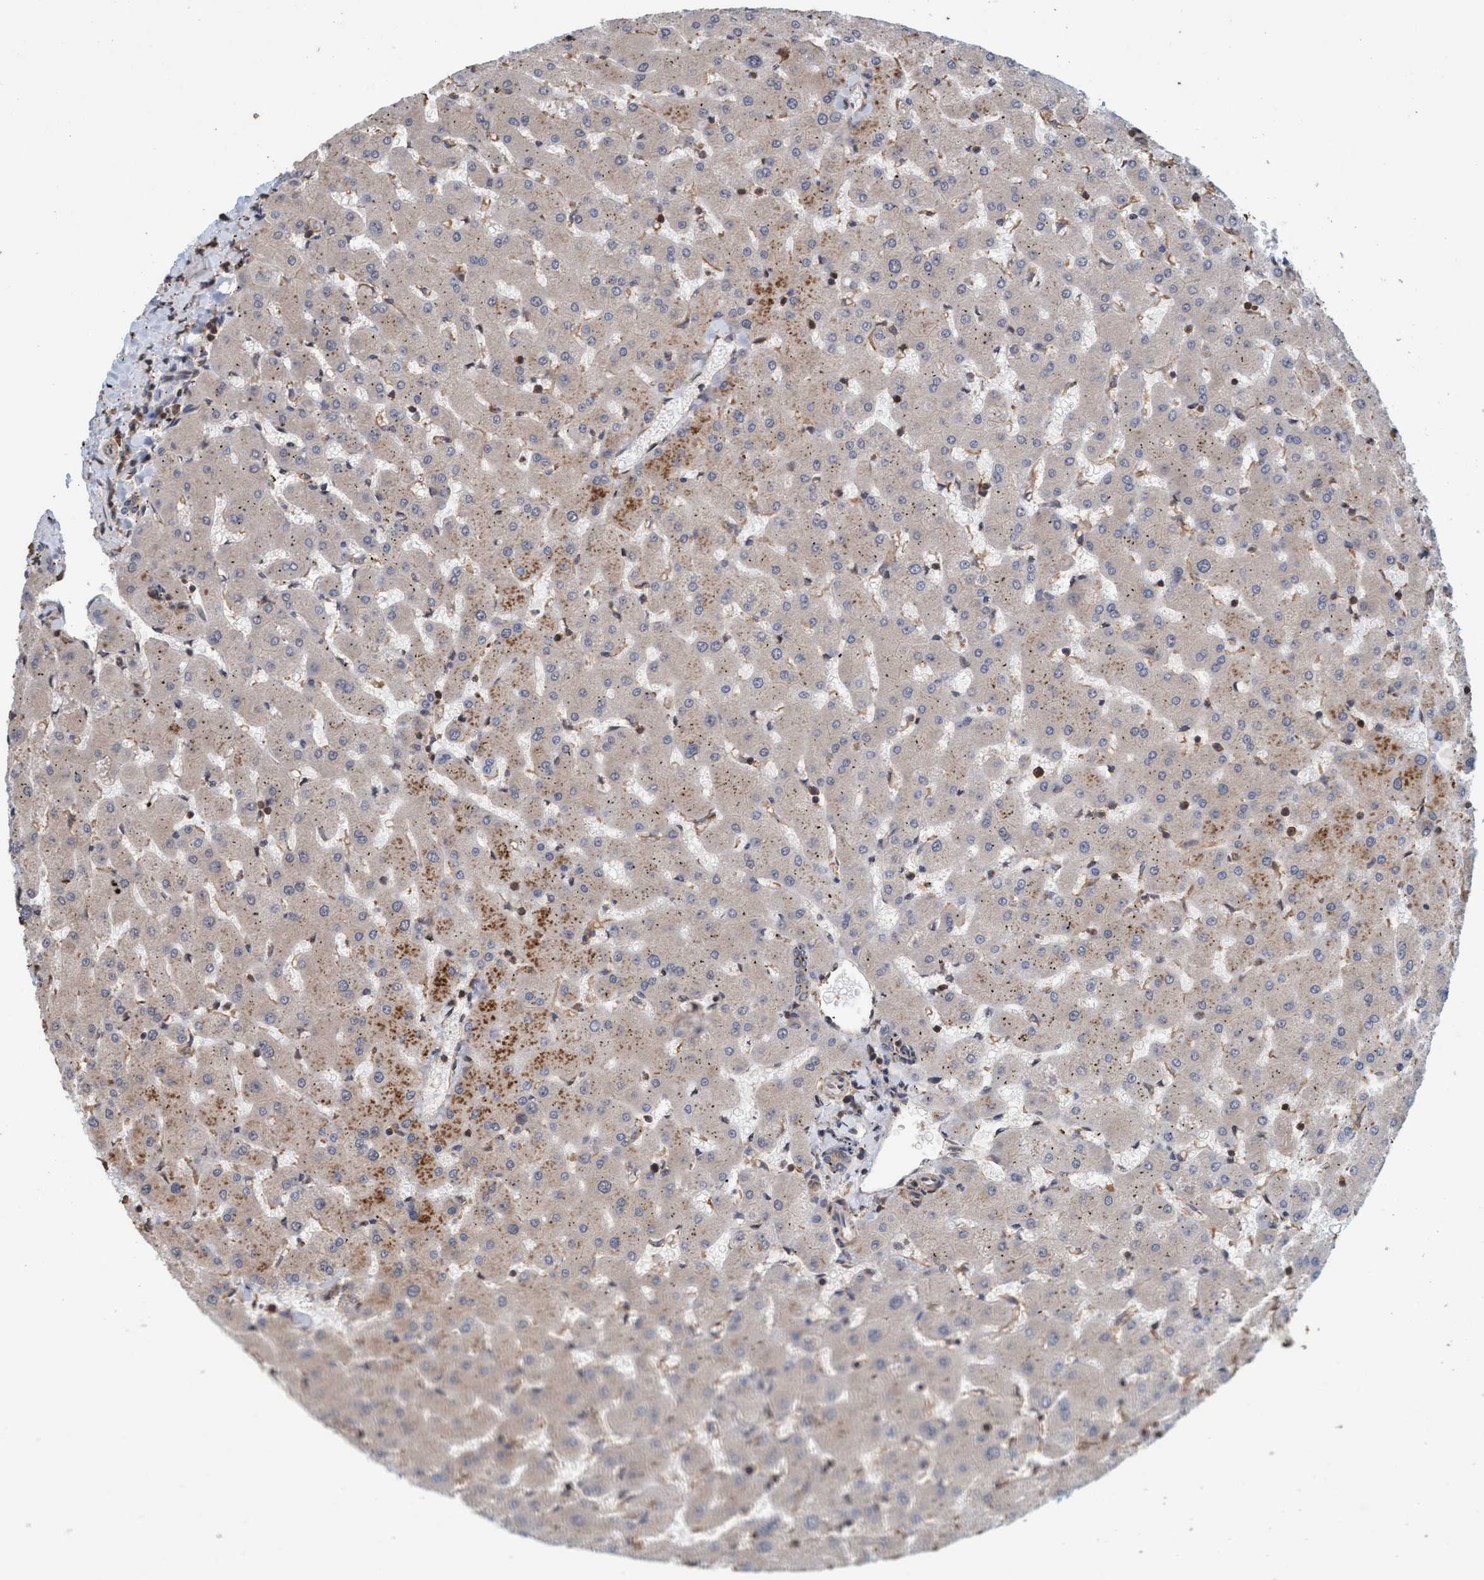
{"staining": {"intensity": "moderate", "quantity": ">75%", "location": "cytoplasmic/membranous"}, "tissue": "liver", "cell_type": "Cholangiocytes", "image_type": "normal", "snomed": [{"axis": "morphology", "description": "Normal tissue, NOS"}, {"axis": "topography", "description": "Liver"}], "caption": "A brown stain shows moderate cytoplasmic/membranous positivity of a protein in cholangiocytes of benign liver.", "gene": "FXR2", "patient": {"sex": "female", "age": 63}}